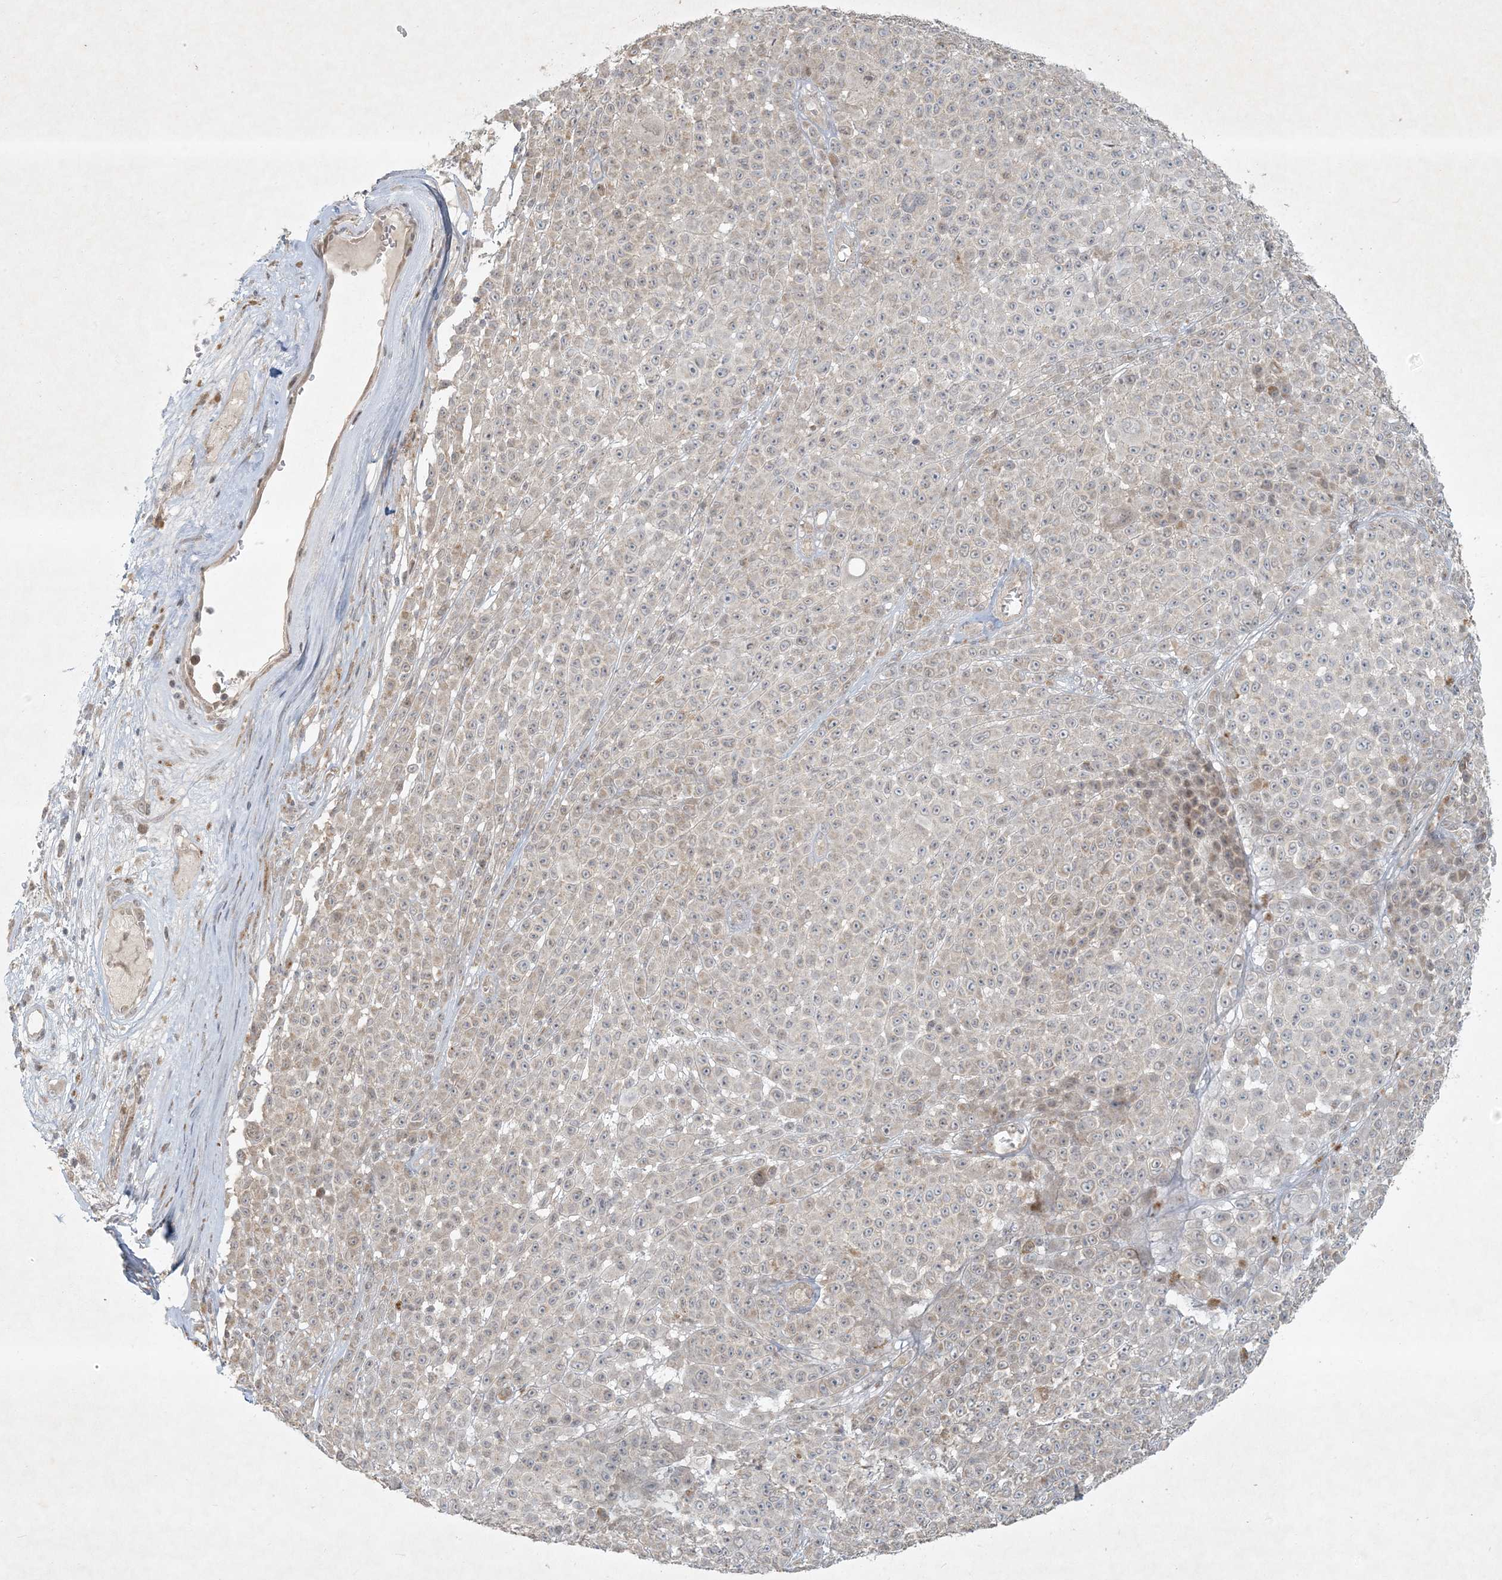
{"staining": {"intensity": "weak", "quantity": "<25%", "location": "cytoplasmic/membranous"}, "tissue": "melanoma", "cell_type": "Tumor cells", "image_type": "cancer", "snomed": [{"axis": "morphology", "description": "Malignant melanoma, NOS"}, {"axis": "topography", "description": "Skin"}], "caption": "This image is of melanoma stained with immunohistochemistry to label a protein in brown with the nuclei are counter-stained blue. There is no positivity in tumor cells.", "gene": "BCORL1", "patient": {"sex": "female", "age": 94}}